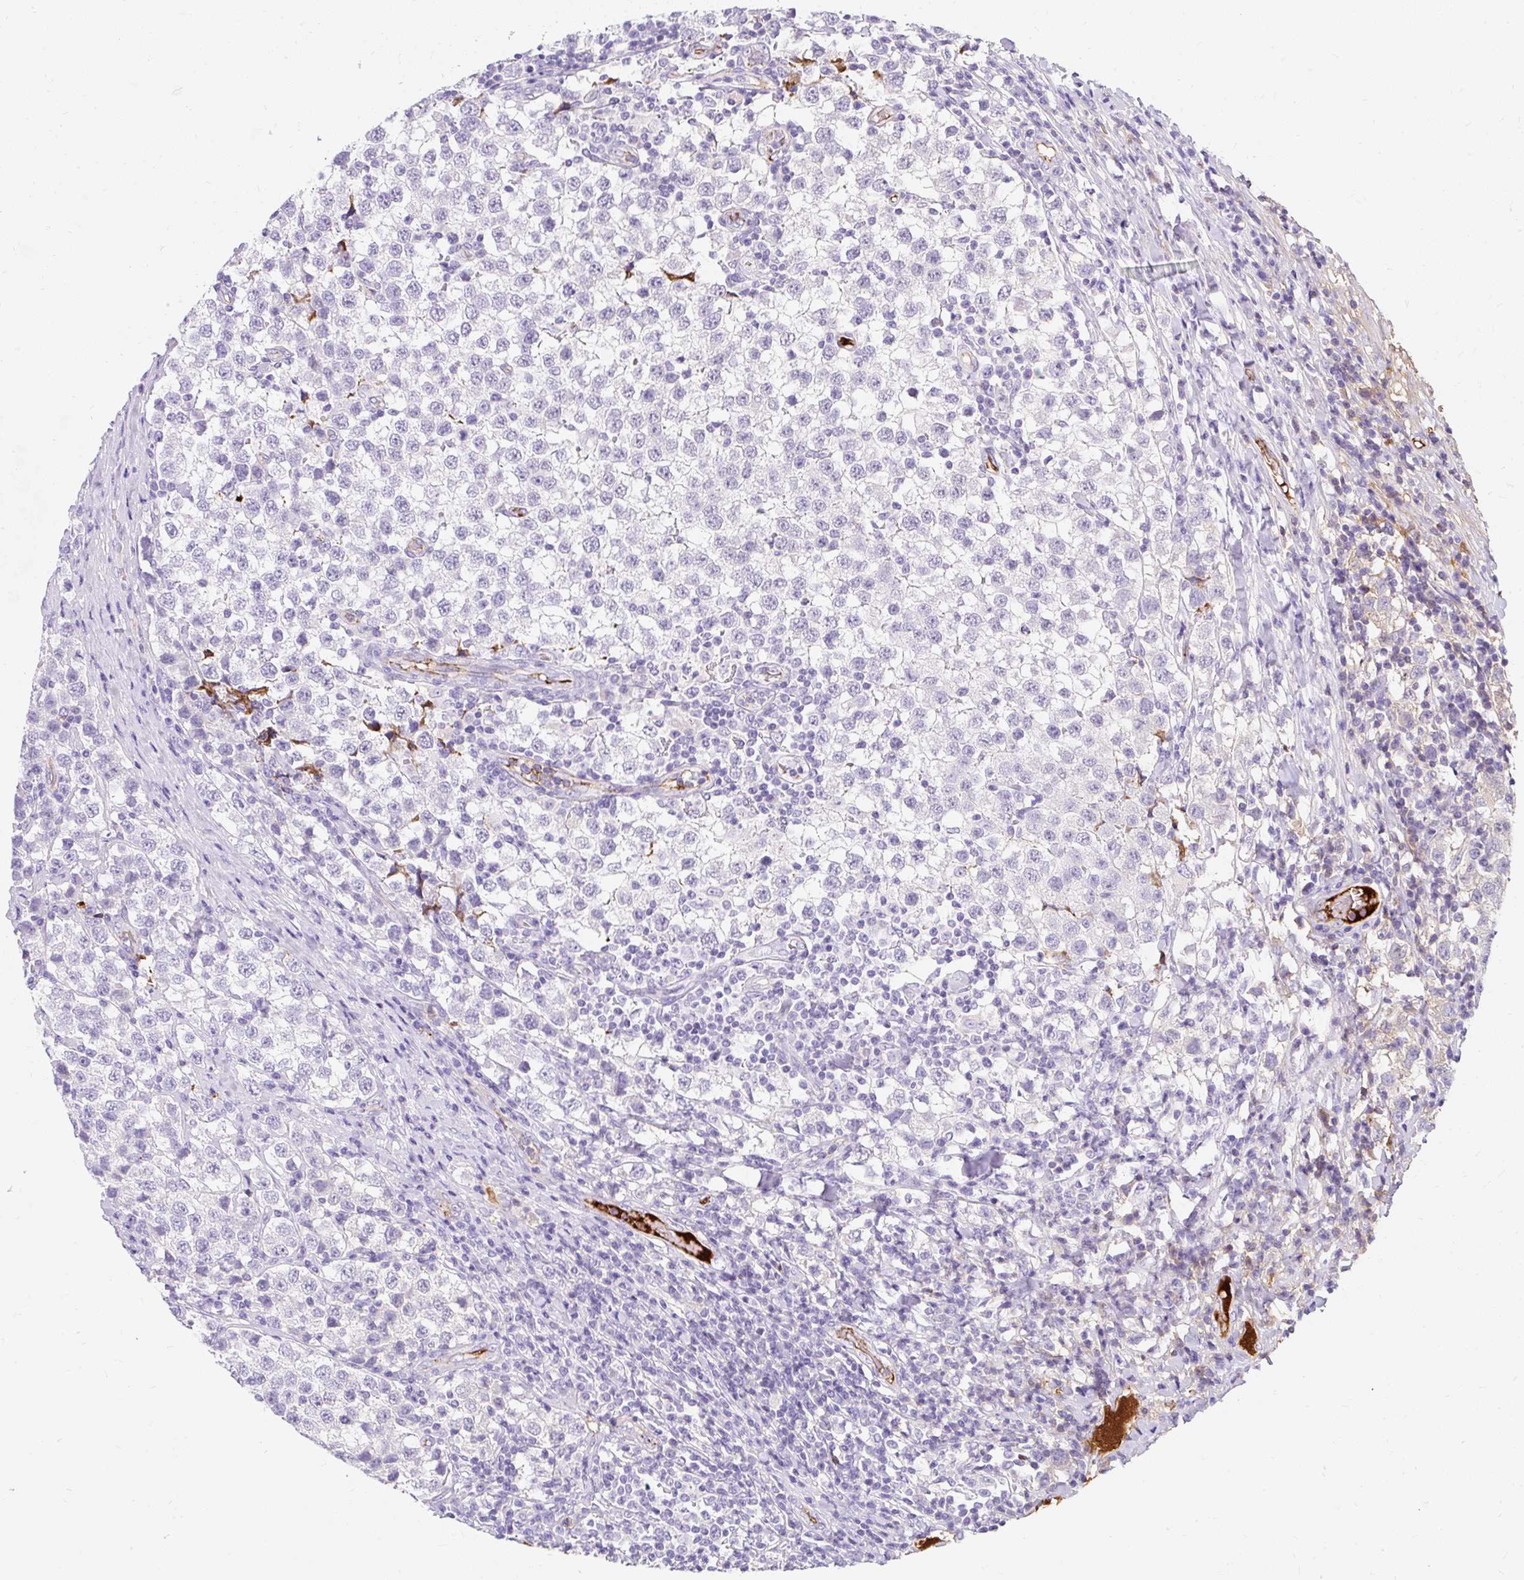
{"staining": {"intensity": "negative", "quantity": "none", "location": "none"}, "tissue": "testis cancer", "cell_type": "Tumor cells", "image_type": "cancer", "snomed": [{"axis": "morphology", "description": "Seminoma, NOS"}, {"axis": "topography", "description": "Testis"}], "caption": "This is an immunohistochemistry histopathology image of seminoma (testis). There is no staining in tumor cells.", "gene": "APOC4-APOC2", "patient": {"sex": "male", "age": 34}}